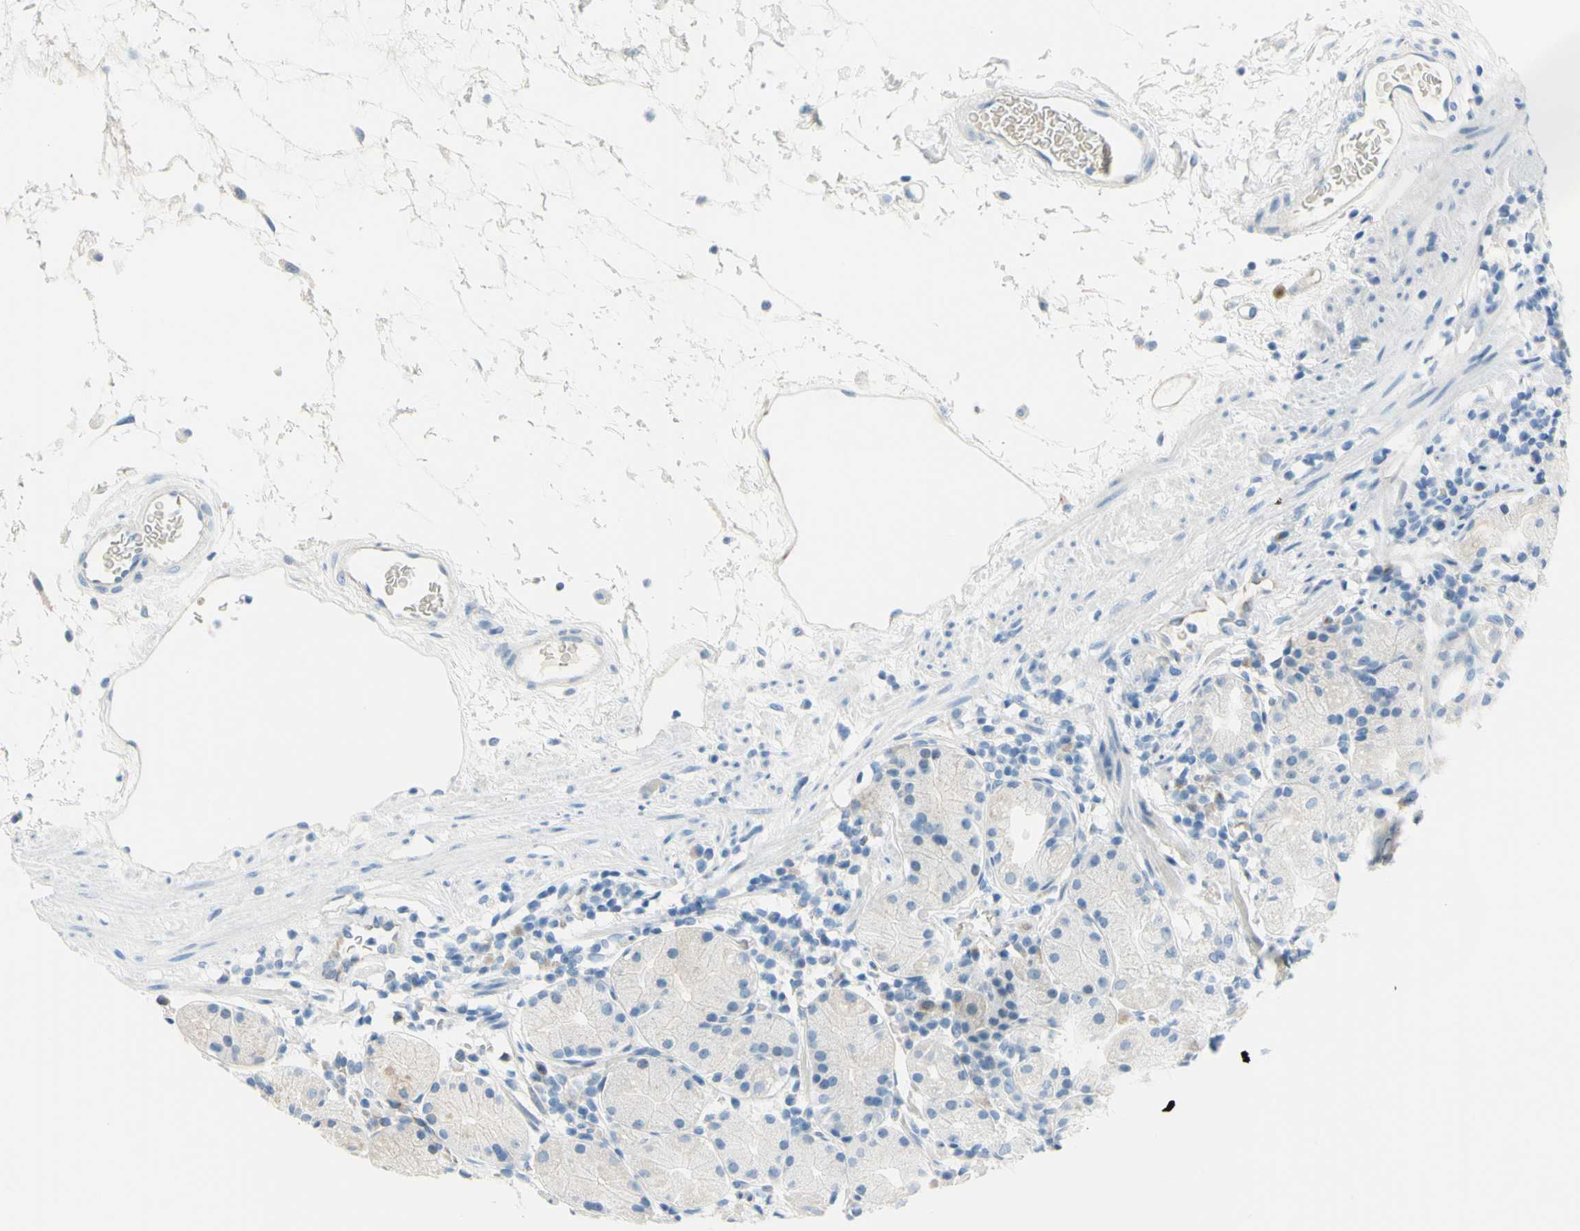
{"staining": {"intensity": "weak", "quantity": "<25%", "location": "cytoplasmic/membranous"}, "tissue": "stomach", "cell_type": "Glandular cells", "image_type": "normal", "snomed": [{"axis": "morphology", "description": "Normal tissue, NOS"}, {"axis": "topography", "description": "Stomach"}, {"axis": "topography", "description": "Stomach, lower"}], "caption": "Stomach stained for a protein using IHC reveals no staining glandular cells.", "gene": "FRMD4B", "patient": {"sex": "female", "age": 75}}